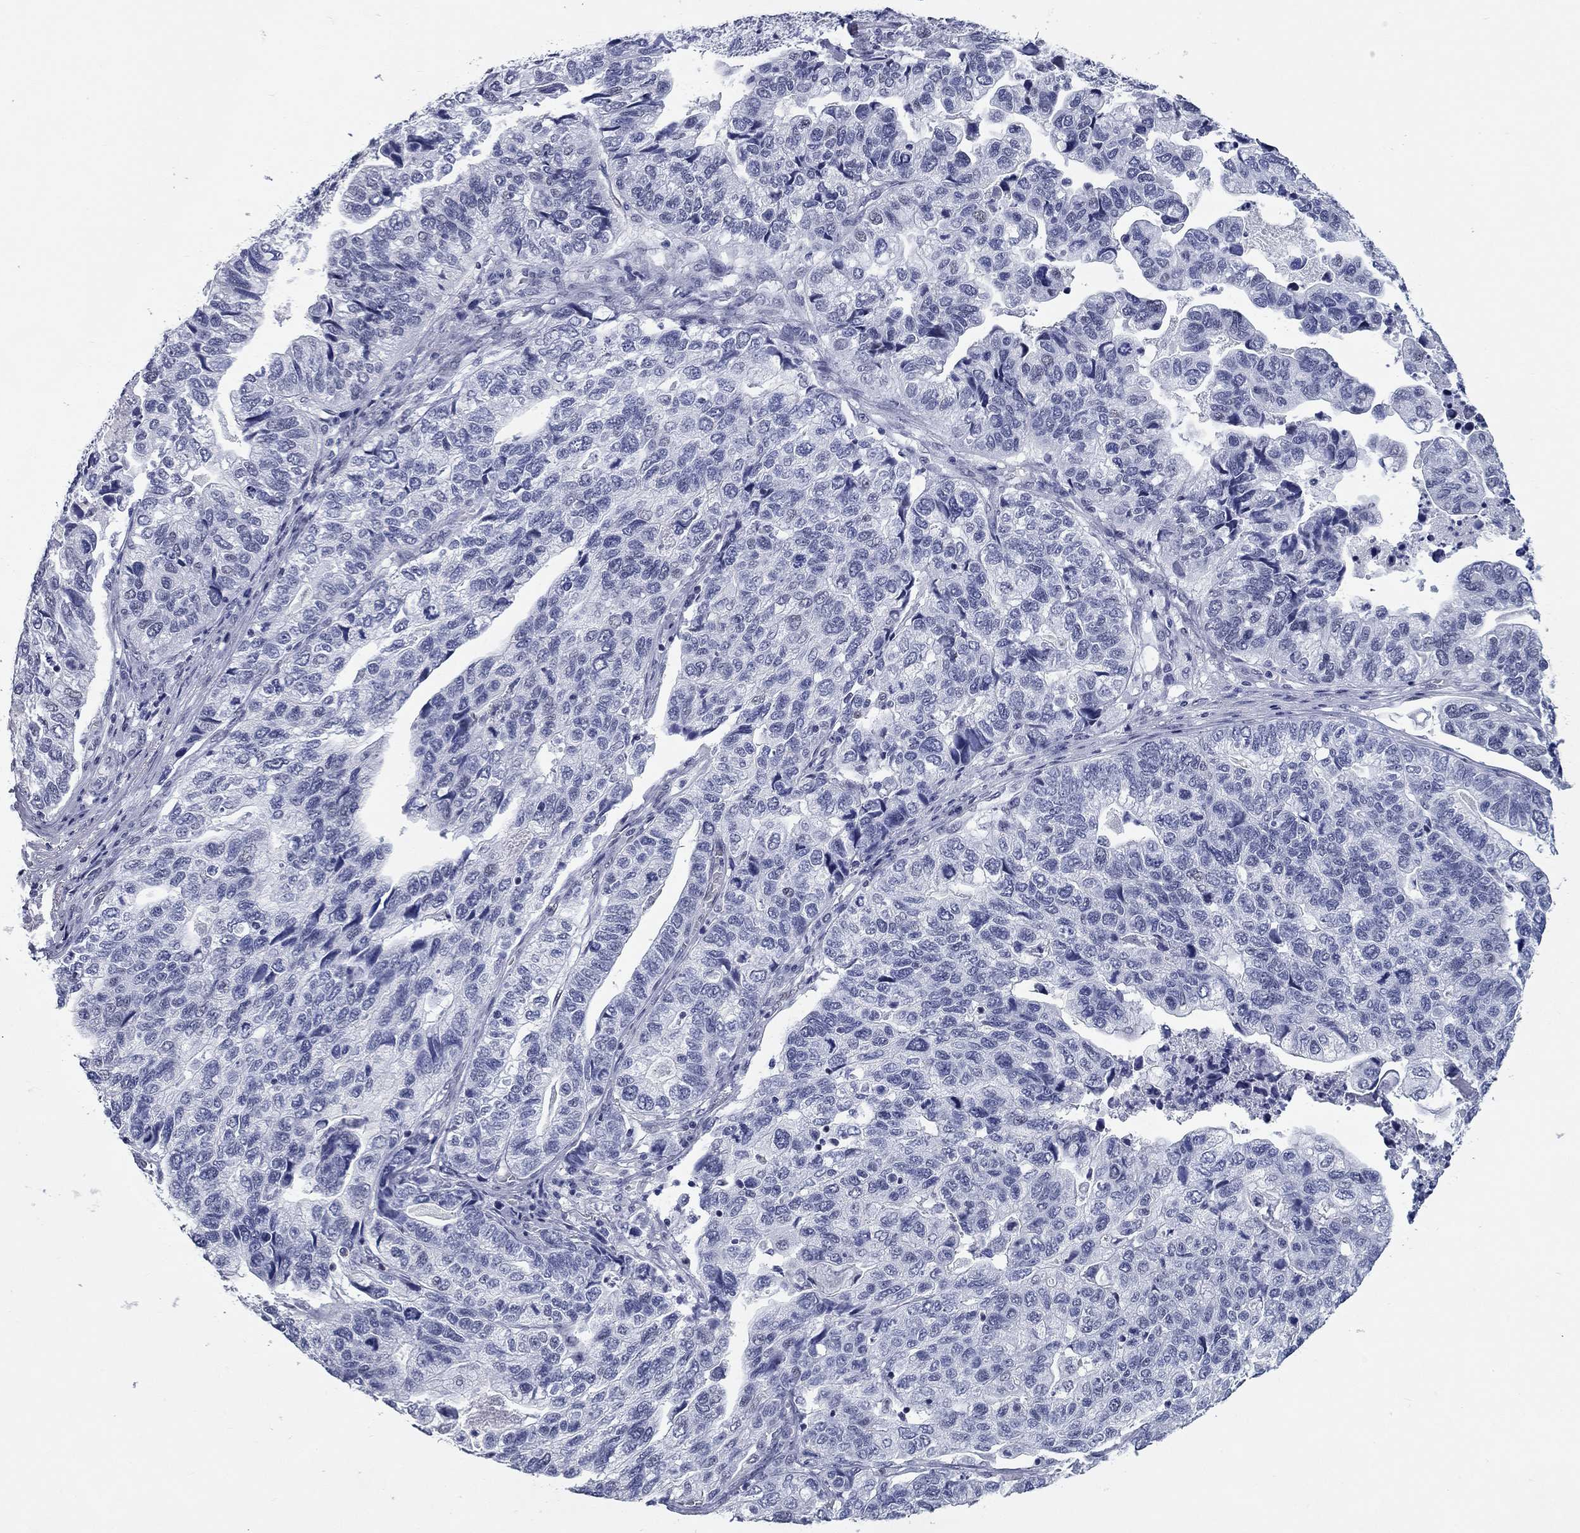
{"staining": {"intensity": "negative", "quantity": "none", "location": "none"}, "tissue": "stomach cancer", "cell_type": "Tumor cells", "image_type": "cancer", "snomed": [{"axis": "morphology", "description": "Adenocarcinoma, NOS"}, {"axis": "topography", "description": "Stomach, upper"}], "caption": "The immunohistochemistry histopathology image has no significant staining in tumor cells of stomach cancer (adenocarcinoma) tissue.", "gene": "ASF1B", "patient": {"sex": "female", "age": 67}}